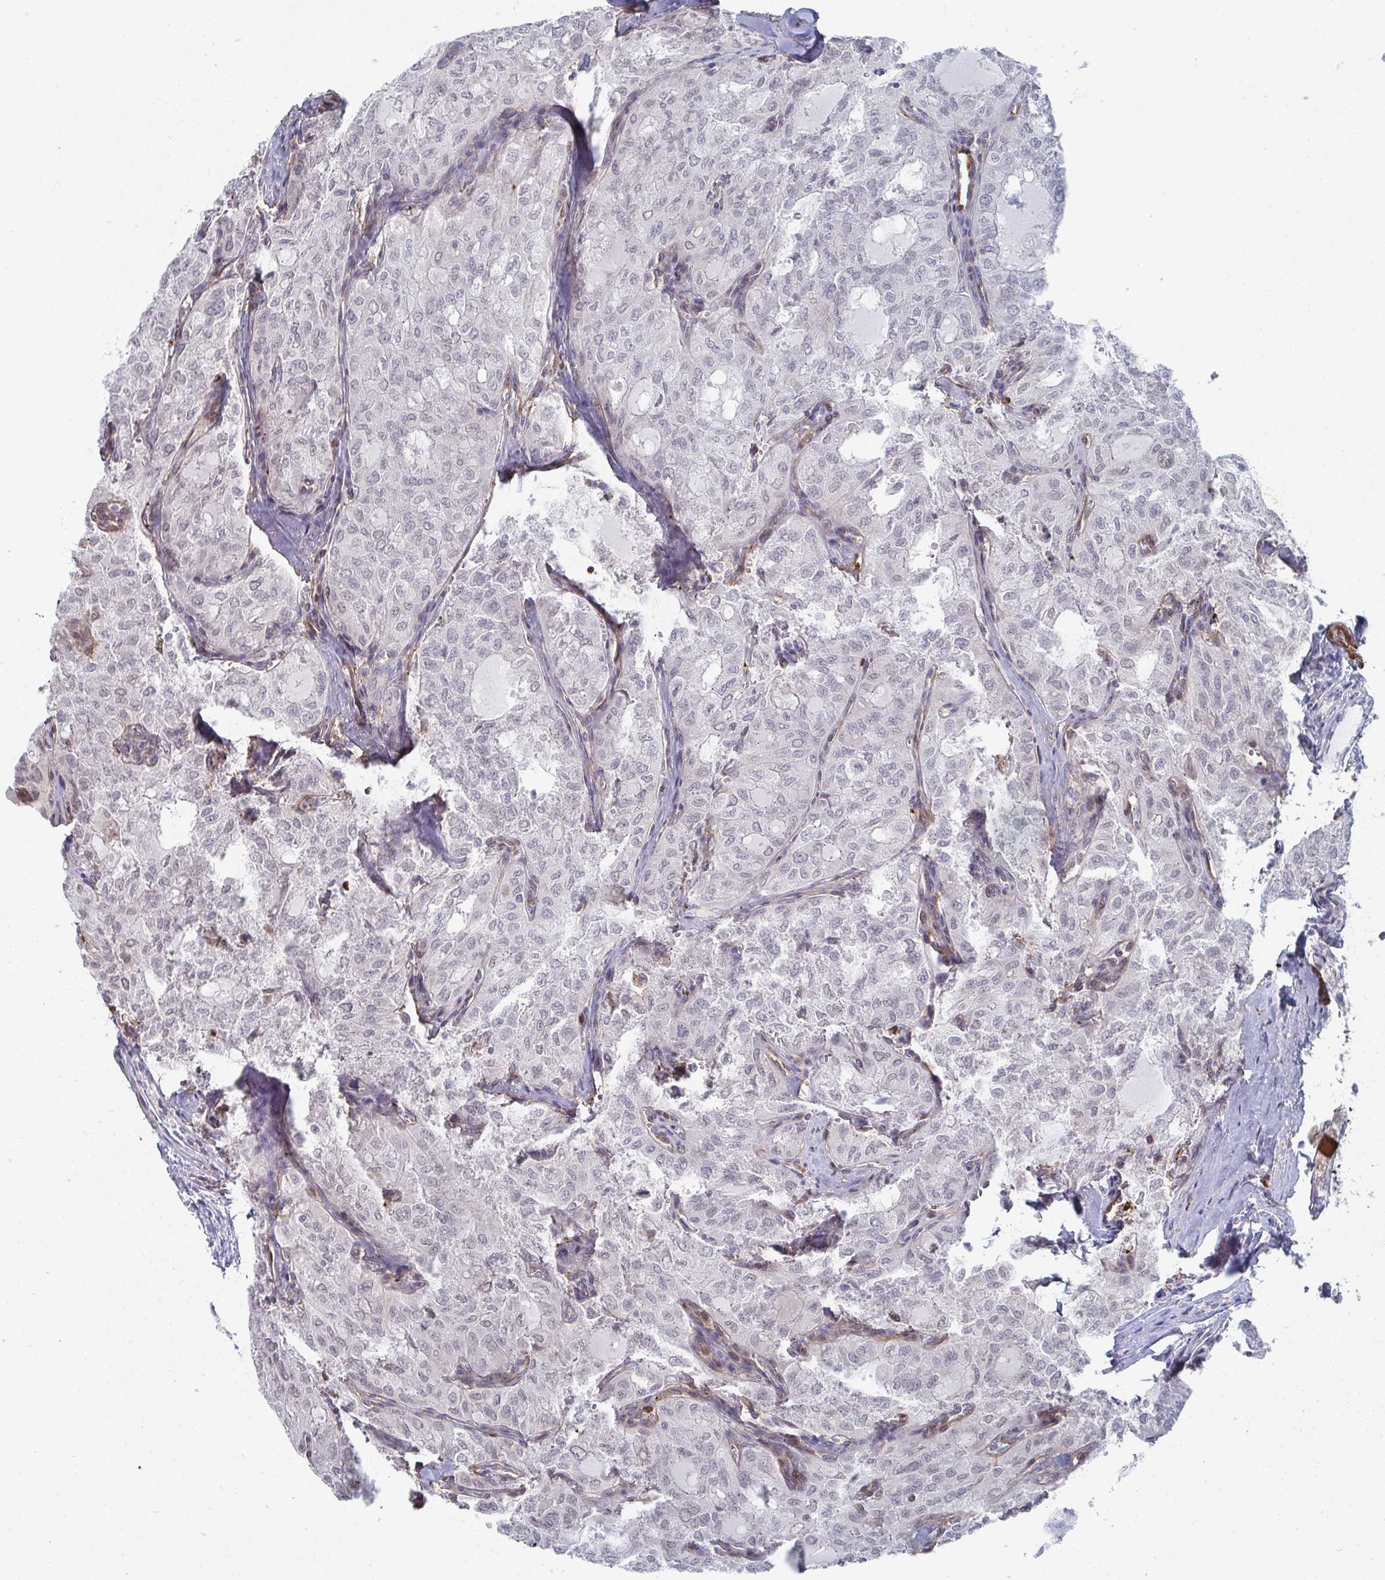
{"staining": {"intensity": "negative", "quantity": "none", "location": "none"}, "tissue": "thyroid cancer", "cell_type": "Tumor cells", "image_type": "cancer", "snomed": [{"axis": "morphology", "description": "Follicular adenoma carcinoma, NOS"}, {"axis": "topography", "description": "Thyroid gland"}], "caption": "Micrograph shows no significant protein expression in tumor cells of thyroid cancer (follicular adenoma carcinoma). (DAB (3,3'-diaminobenzidine) immunohistochemistry (IHC), high magnification).", "gene": "NEURL4", "patient": {"sex": "male", "age": 75}}